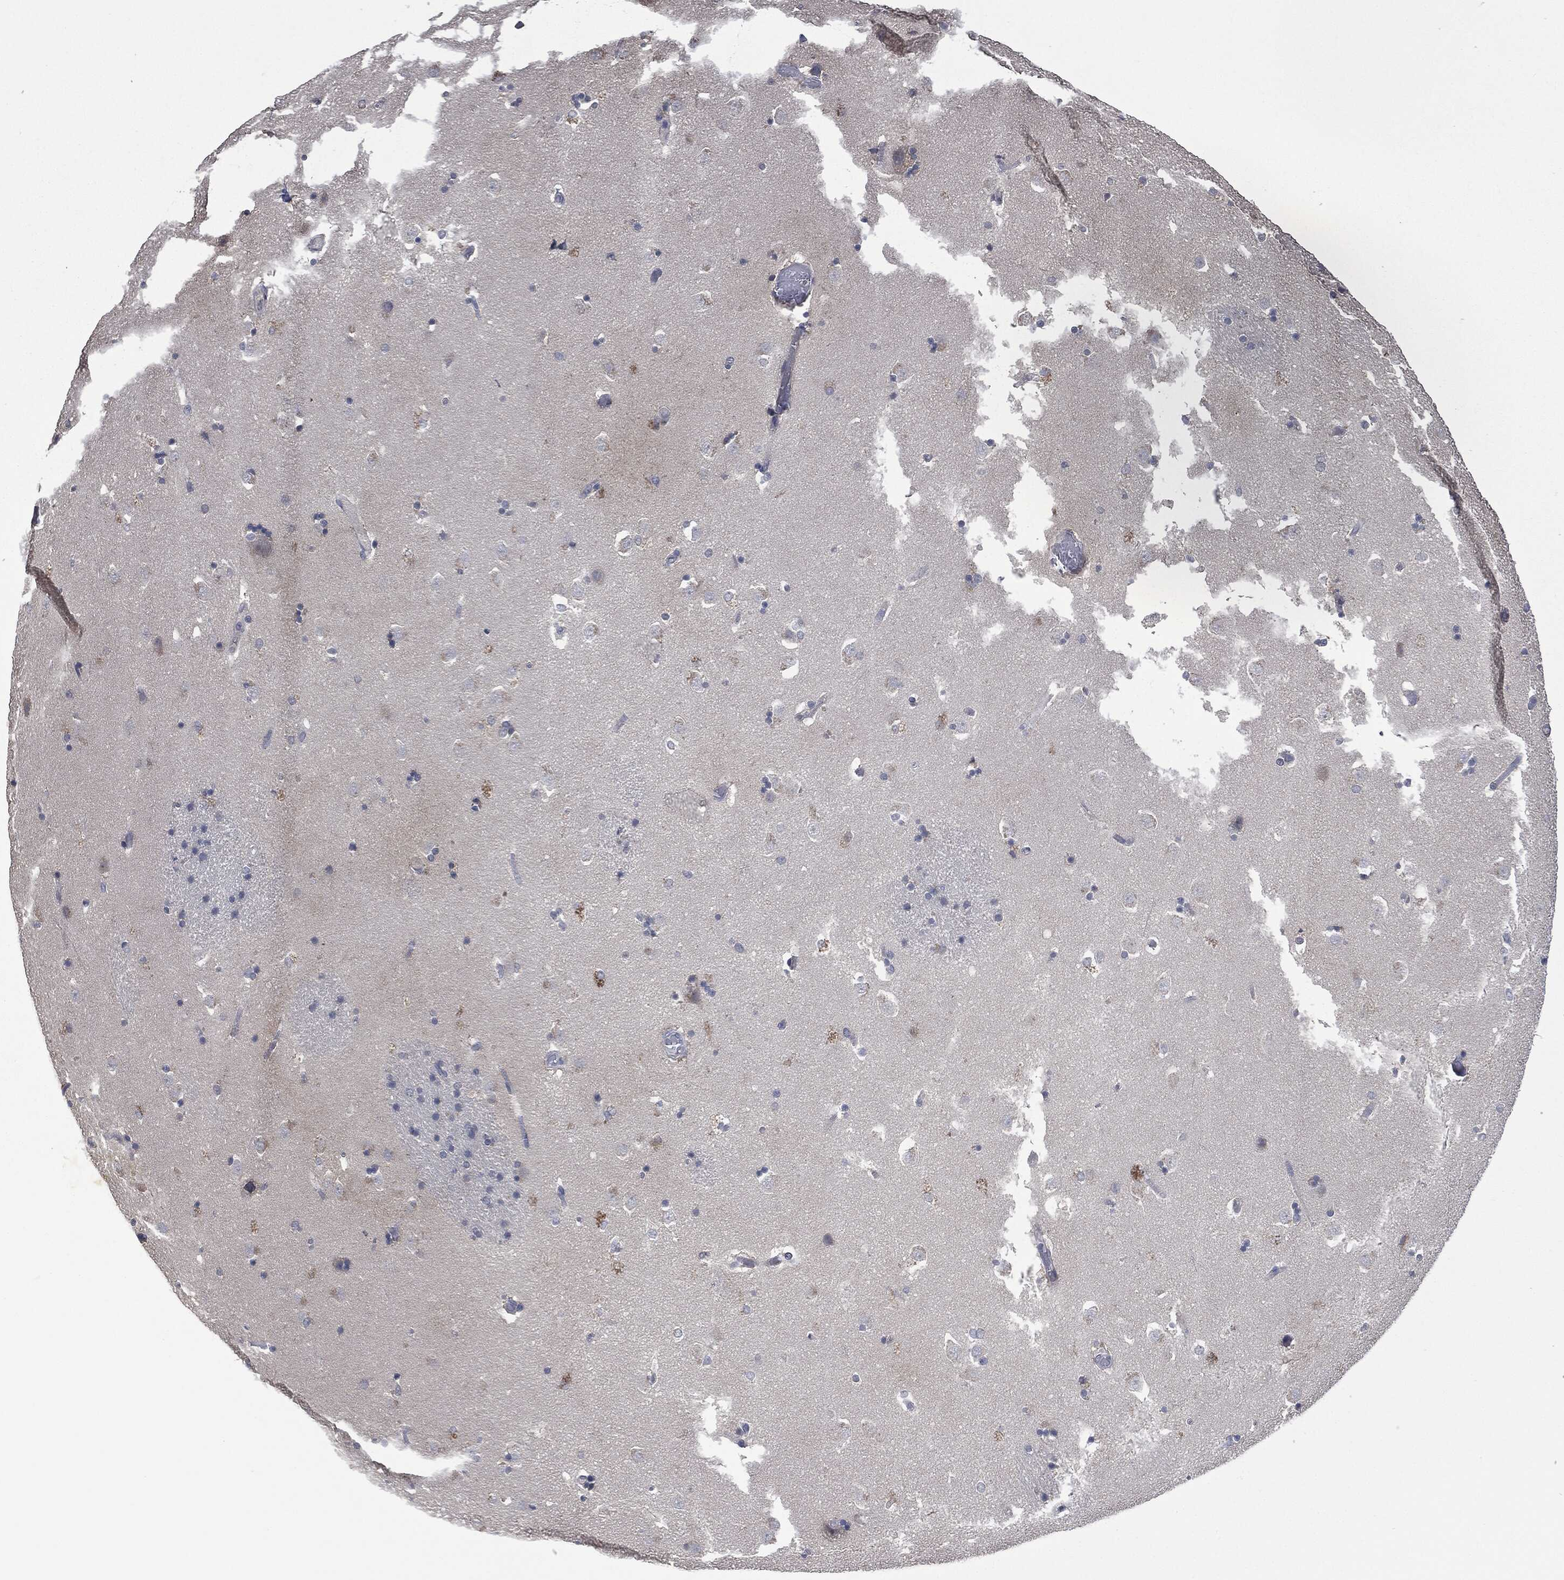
{"staining": {"intensity": "negative", "quantity": "none", "location": "none"}, "tissue": "caudate", "cell_type": "Glial cells", "image_type": "normal", "snomed": [{"axis": "morphology", "description": "Normal tissue, NOS"}, {"axis": "topography", "description": "Lateral ventricle wall"}], "caption": "Immunohistochemical staining of unremarkable human caudate exhibits no significant expression in glial cells. (DAB immunohistochemistry (IHC), high magnification).", "gene": "IL1RN", "patient": {"sex": "male", "age": 51}}